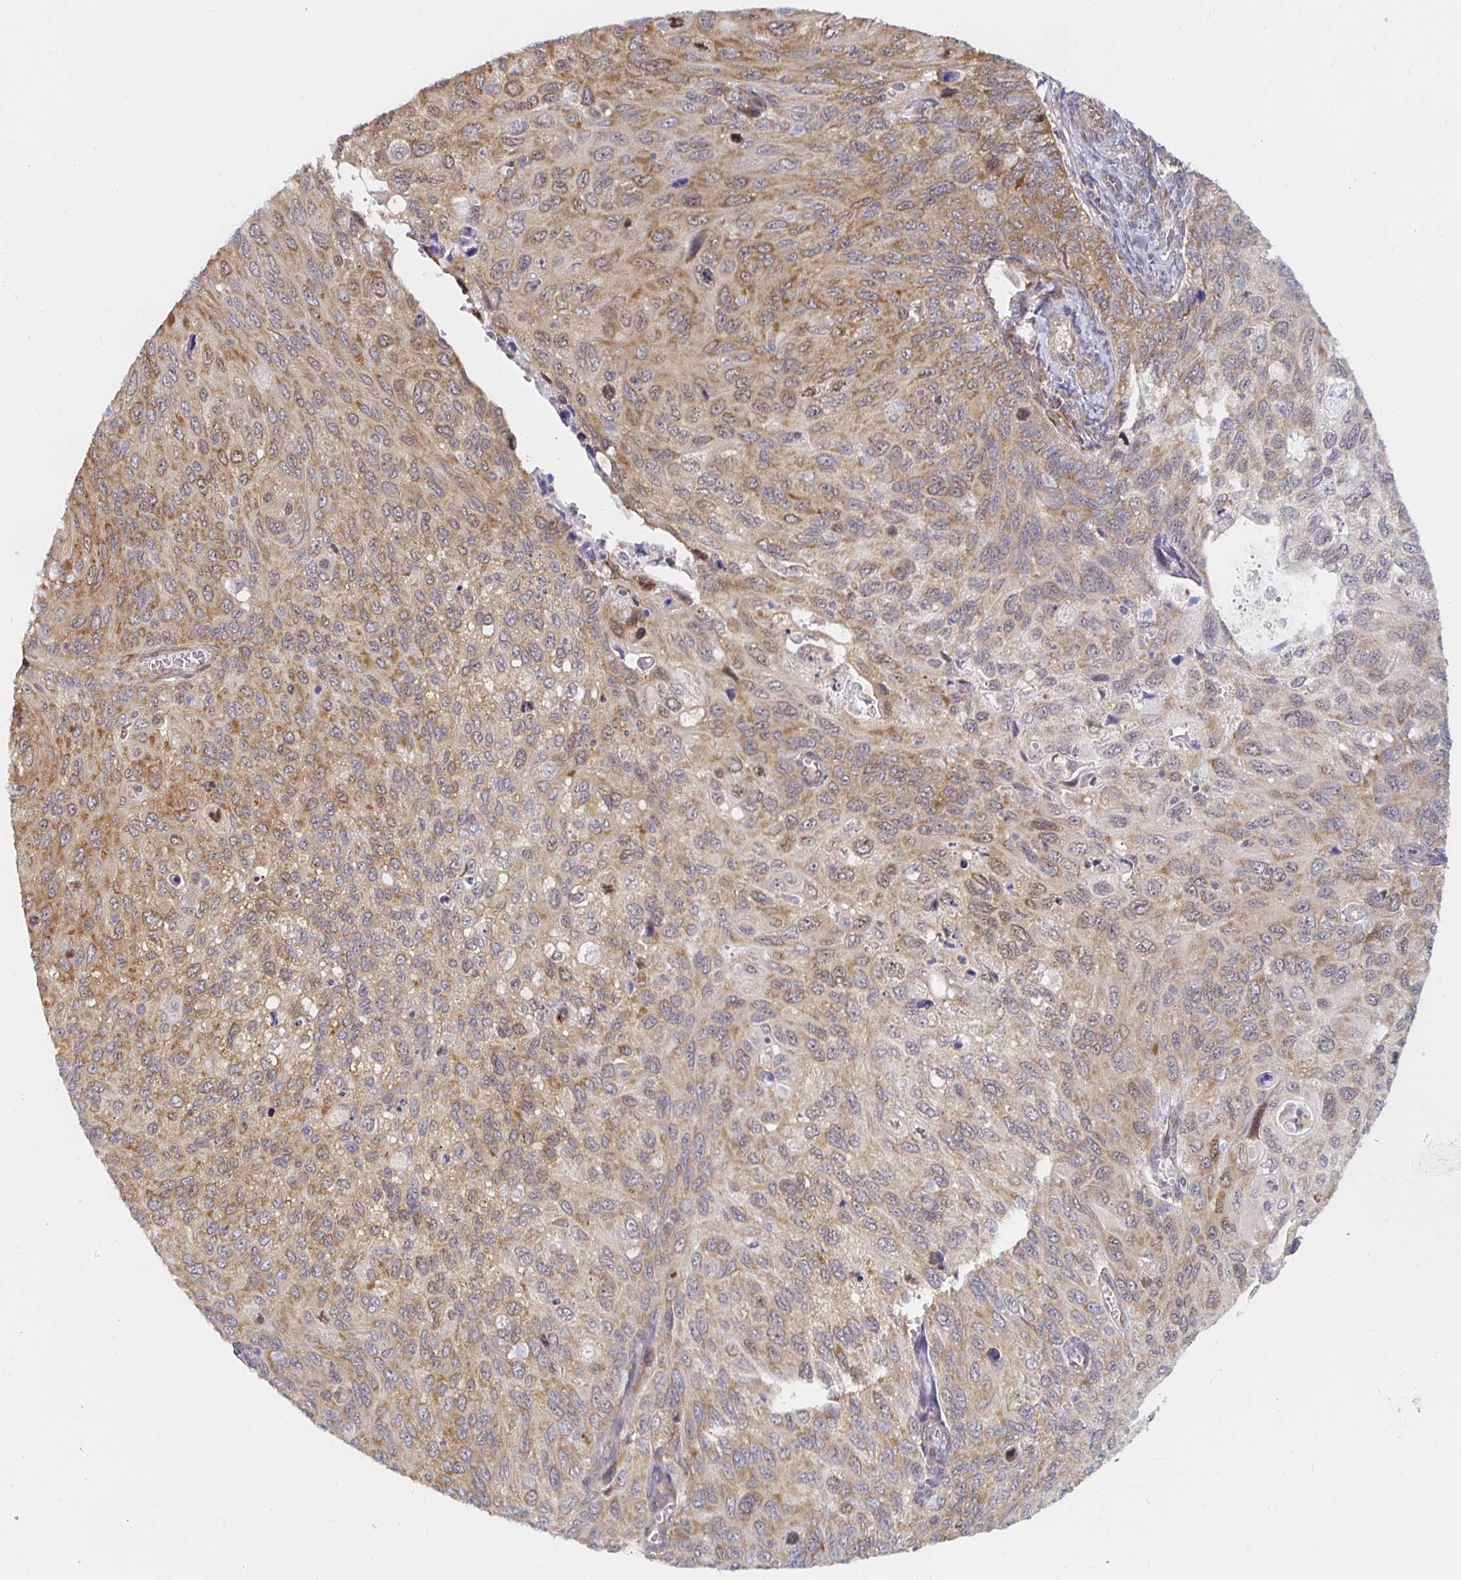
{"staining": {"intensity": "moderate", "quantity": ">75%", "location": "cytoplasmic/membranous"}, "tissue": "cervical cancer", "cell_type": "Tumor cells", "image_type": "cancer", "snomed": [{"axis": "morphology", "description": "Squamous cell carcinoma, NOS"}, {"axis": "topography", "description": "Cervix"}], "caption": "Brown immunohistochemical staining in squamous cell carcinoma (cervical) reveals moderate cytoplasmic/membranous staining in about >75% of tumor cells. (DAB (3,3'-diaminobenzidine) IHC with brightfield microscopy, high magnification).", "gene": "PDAP1", "patient": {"sex": "female", "age": 70}}